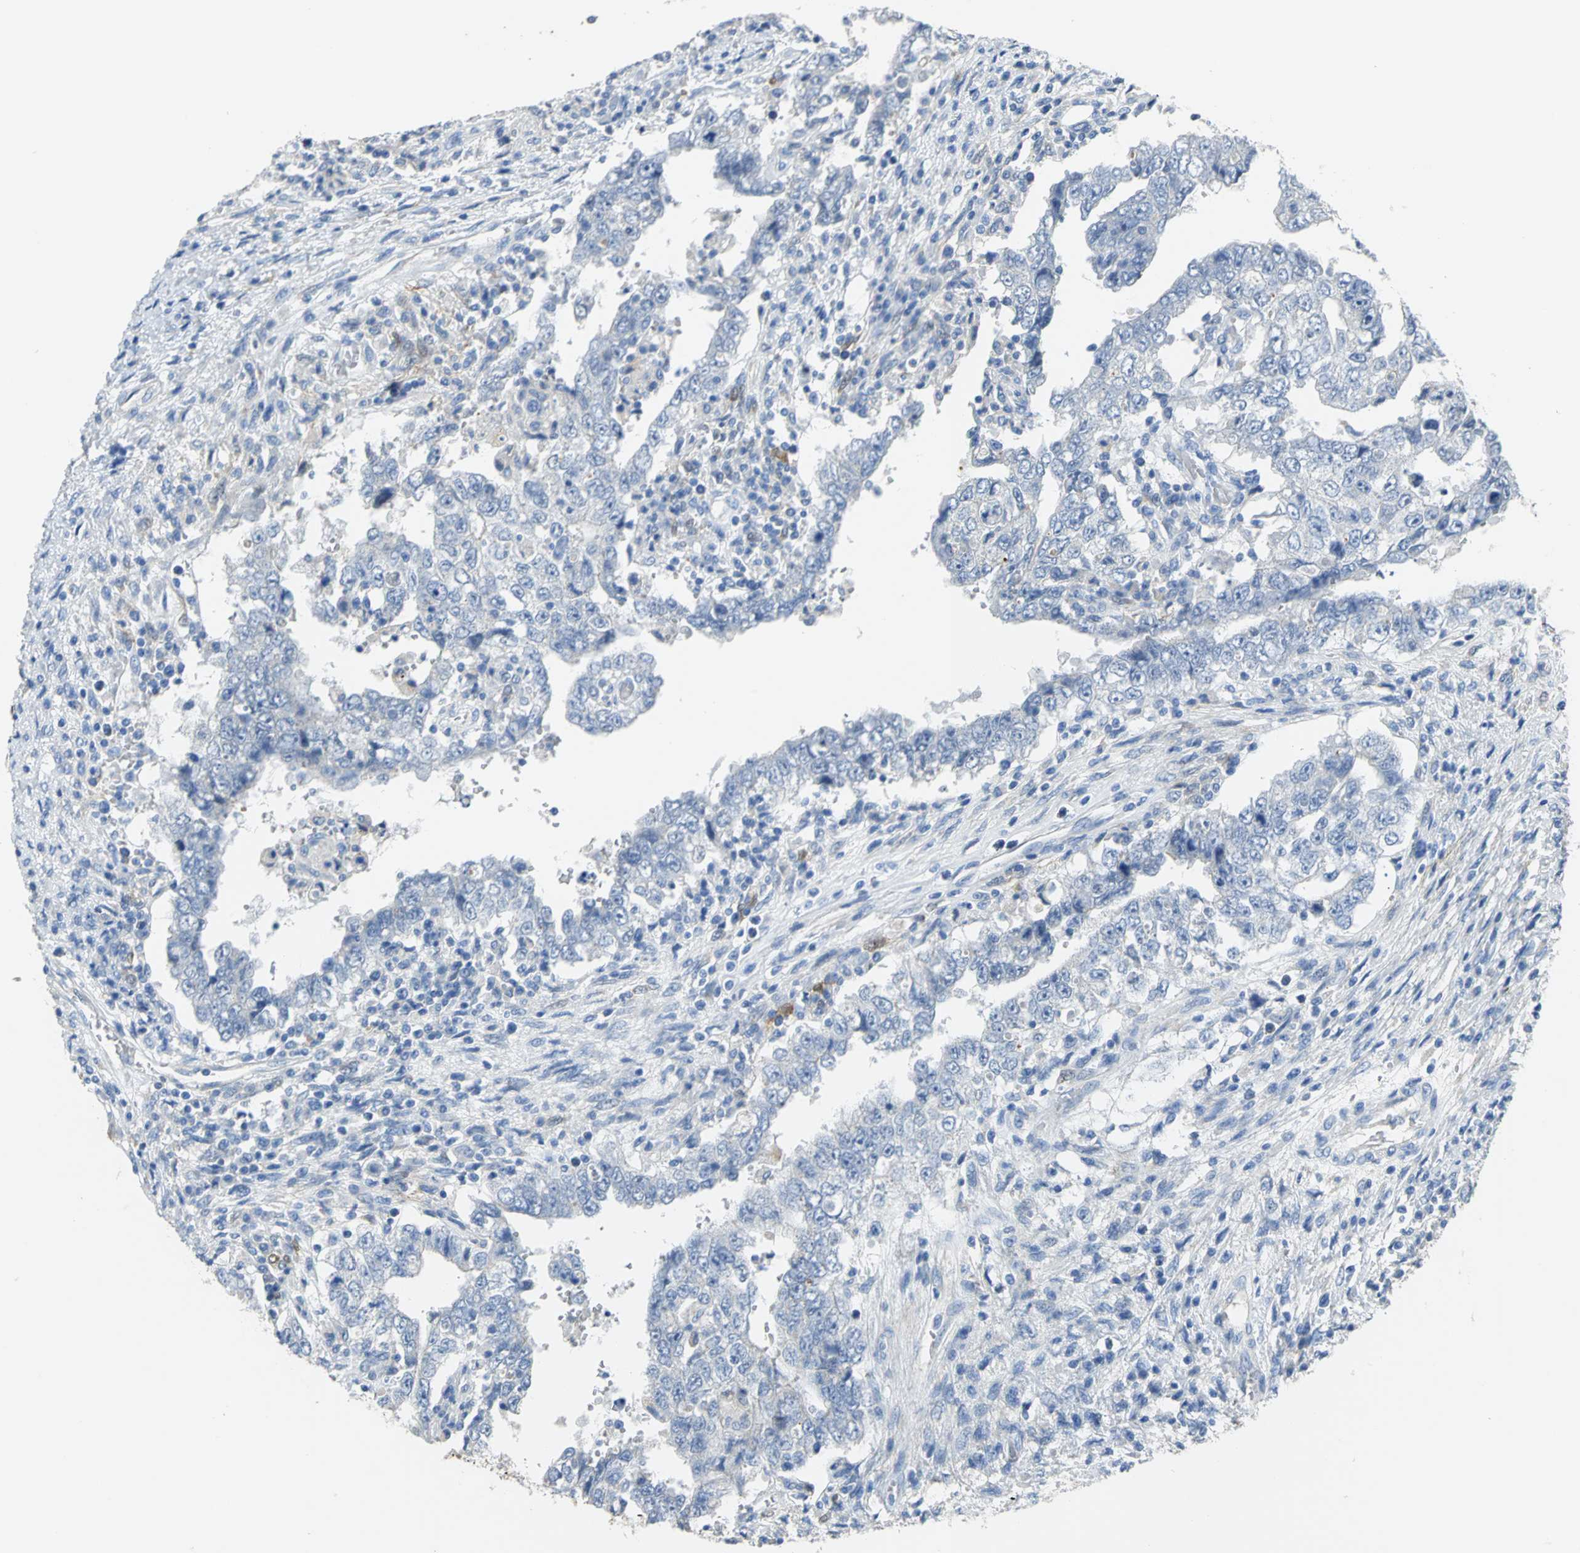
{"staining": {"intensity": "negative", "quantity": "none", "location": "none"}, "tissue": "testis cancer", "cell_type": "Tumor cells", "image_type": "cancer", "snomed": [{"axis": "morphology", "description": "Carcinoma, Embryonal, NOS"}, {"axis": "topography", "description": "Testis"}], "caption": "Histopathology image shows no protein positivity in tumor cells of embryonal carcinoma (testis) tissue.", "gene": "IL17RB", "patient": {"sex": "male", "age": 26}}